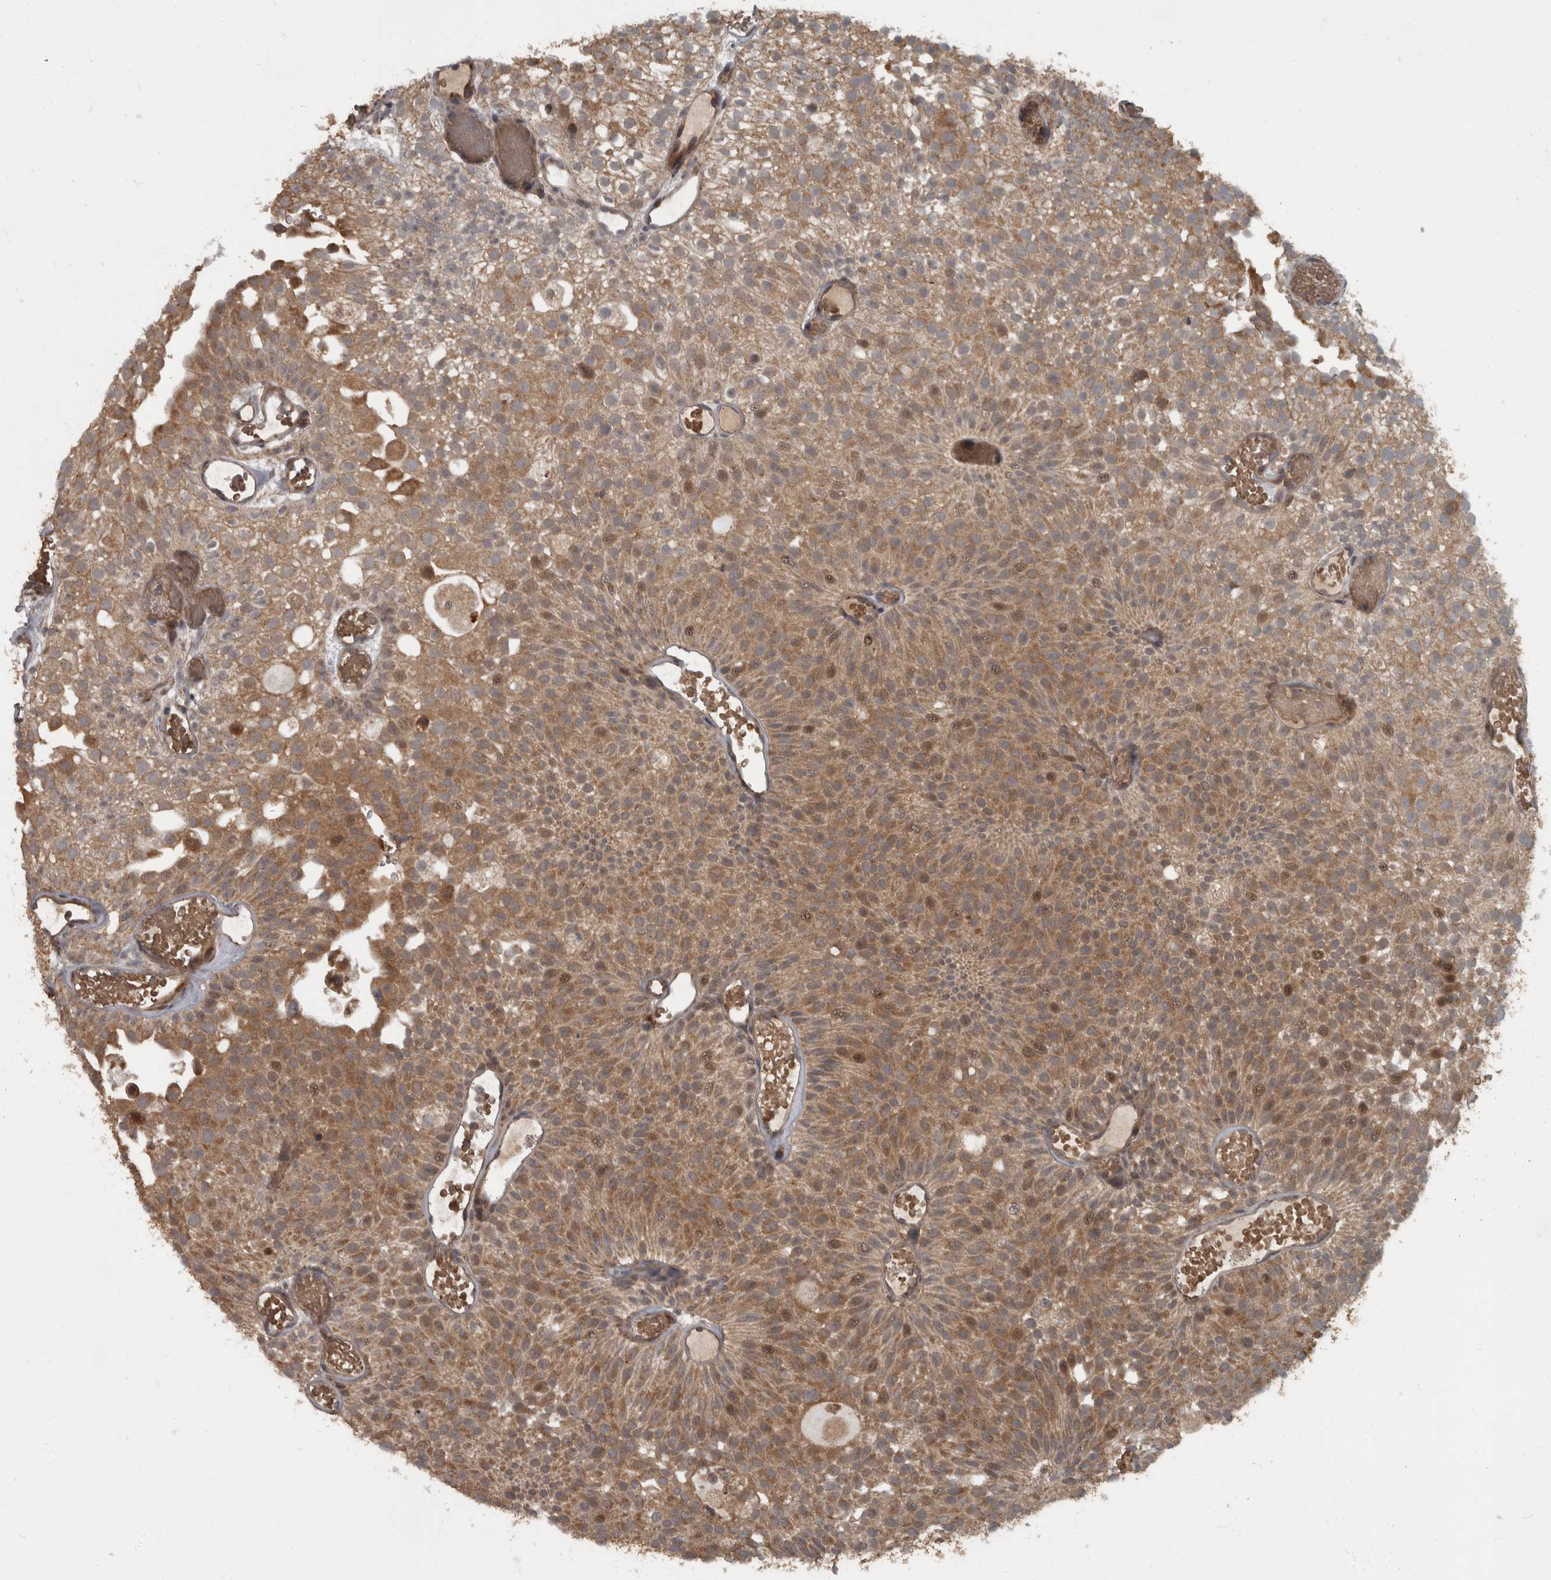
{"staining": {"intensity": "moderate", "quantity": ">75%", "location": "cytoplasmic/membranous,nuclear"}, "tissue": "urothelial cancer", "cell_type": "Tumor cells", "image_type": "cancer", "snomed": [{"axis": "morphology", "description": "Urothelial carcinoma, Low grade"}, {"axis": "topography", "description": "Urinary bladder"}], "caption": "Tumor cells reveal medium levels of moderate cytoplasmic/membranous and nuclear staining in about >75% of cells in human urothelial carcinoma (low-grade).", "gene": "RABGGTB", "patient": {"sex": "male", "age": 78}}